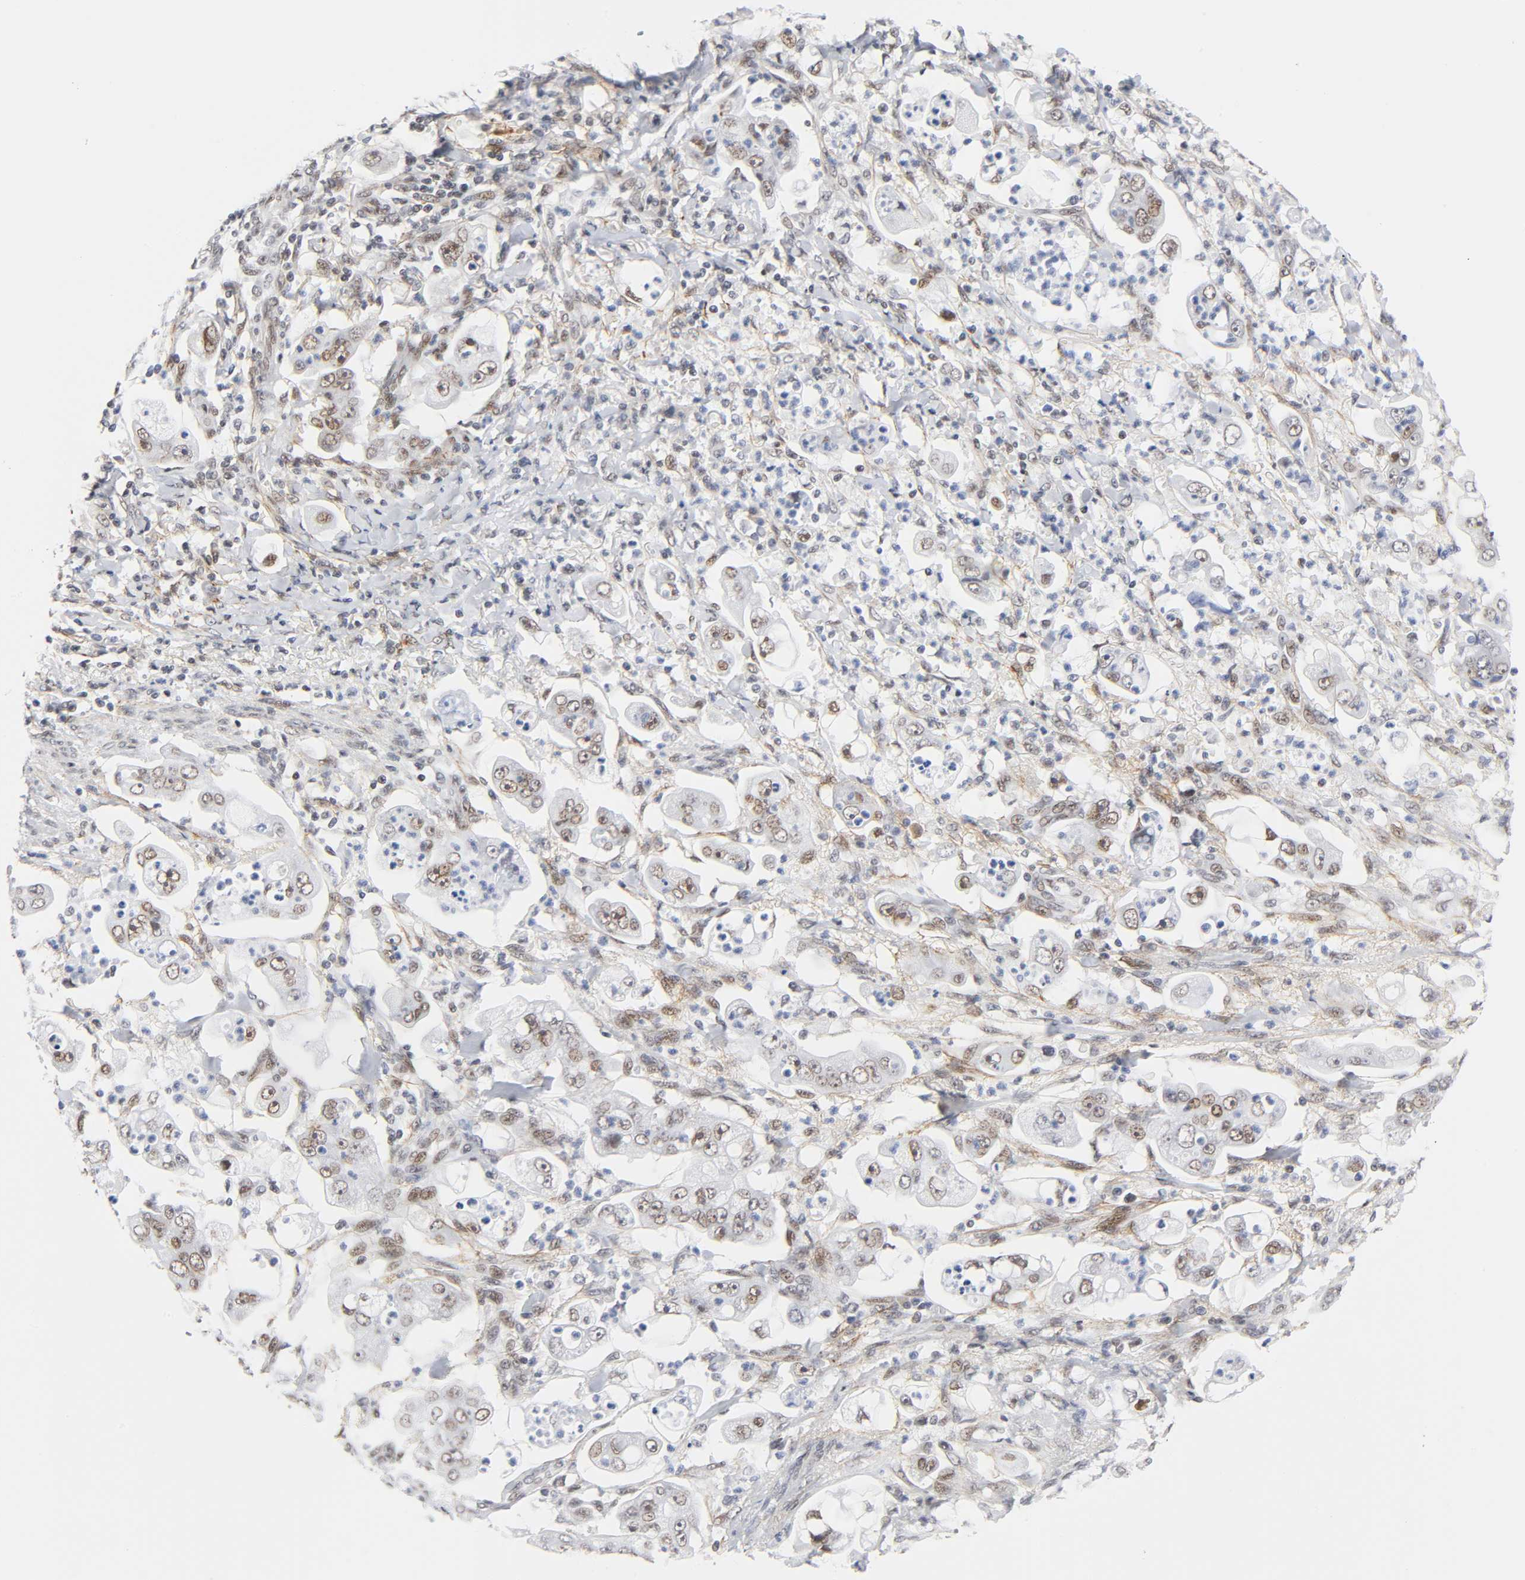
{"staining": {"intensity": "weak", "quantity": ">75%", "location": "nuclear"}, "tissue": "stomach cancer", "cell_type": "Tumor cells", "image_type": "cancer", "snomed": [{"axis": "morphology", "description": "Adenocarcinoma, NOS"}, {"axis": "topography", "description": "Stomach"}], "caption": "Brown immunohistochemical staining in human stomach cancer (adenocarcinoma) shows weak nuclear positivity in approximately >75% of tumor cells.", "gene": "DIDO1", "patient": {"sex": "male", "age": 62}}